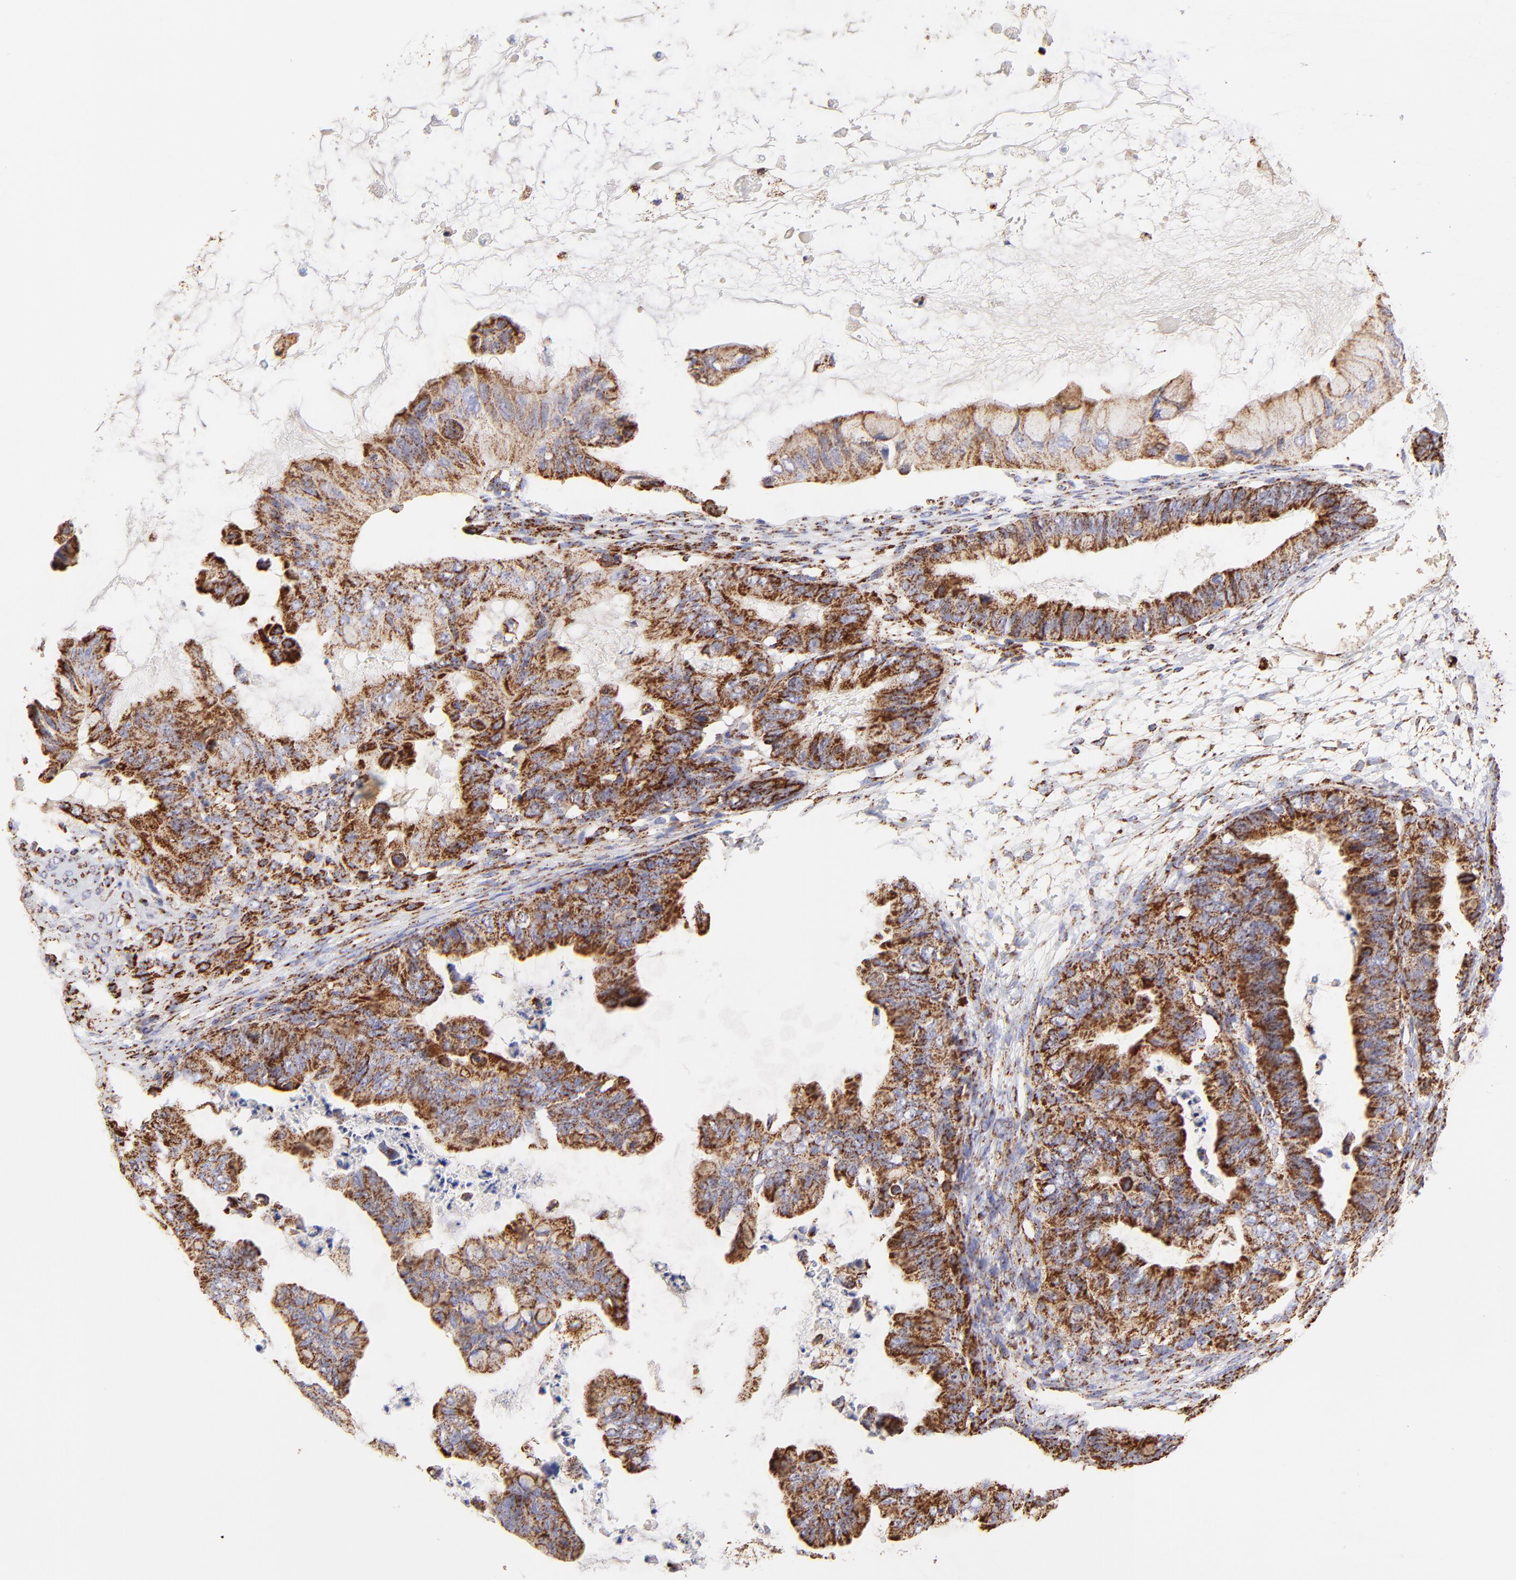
{"staining": {"intensity": "strong", "quantity": ">75%", "location": "cytoplasmic/membranous"}, "tissue": "ovarian cancer", "cell_type": "Tumor cells", "image_type": "cancer", "snomed": [{"axis": "morphology", "description": "Cystadenocarcinoma, mucinous, NOS"}, {"axis": "topography", "description": "Ovary"}], "caption": "Ovarian cancer (mucinous cystadenocarcinoma) stained with a protein marker displays strong staining in tumor cells.", "gene": "ECH1", "patient": {"sex": "female", "age": 36}}